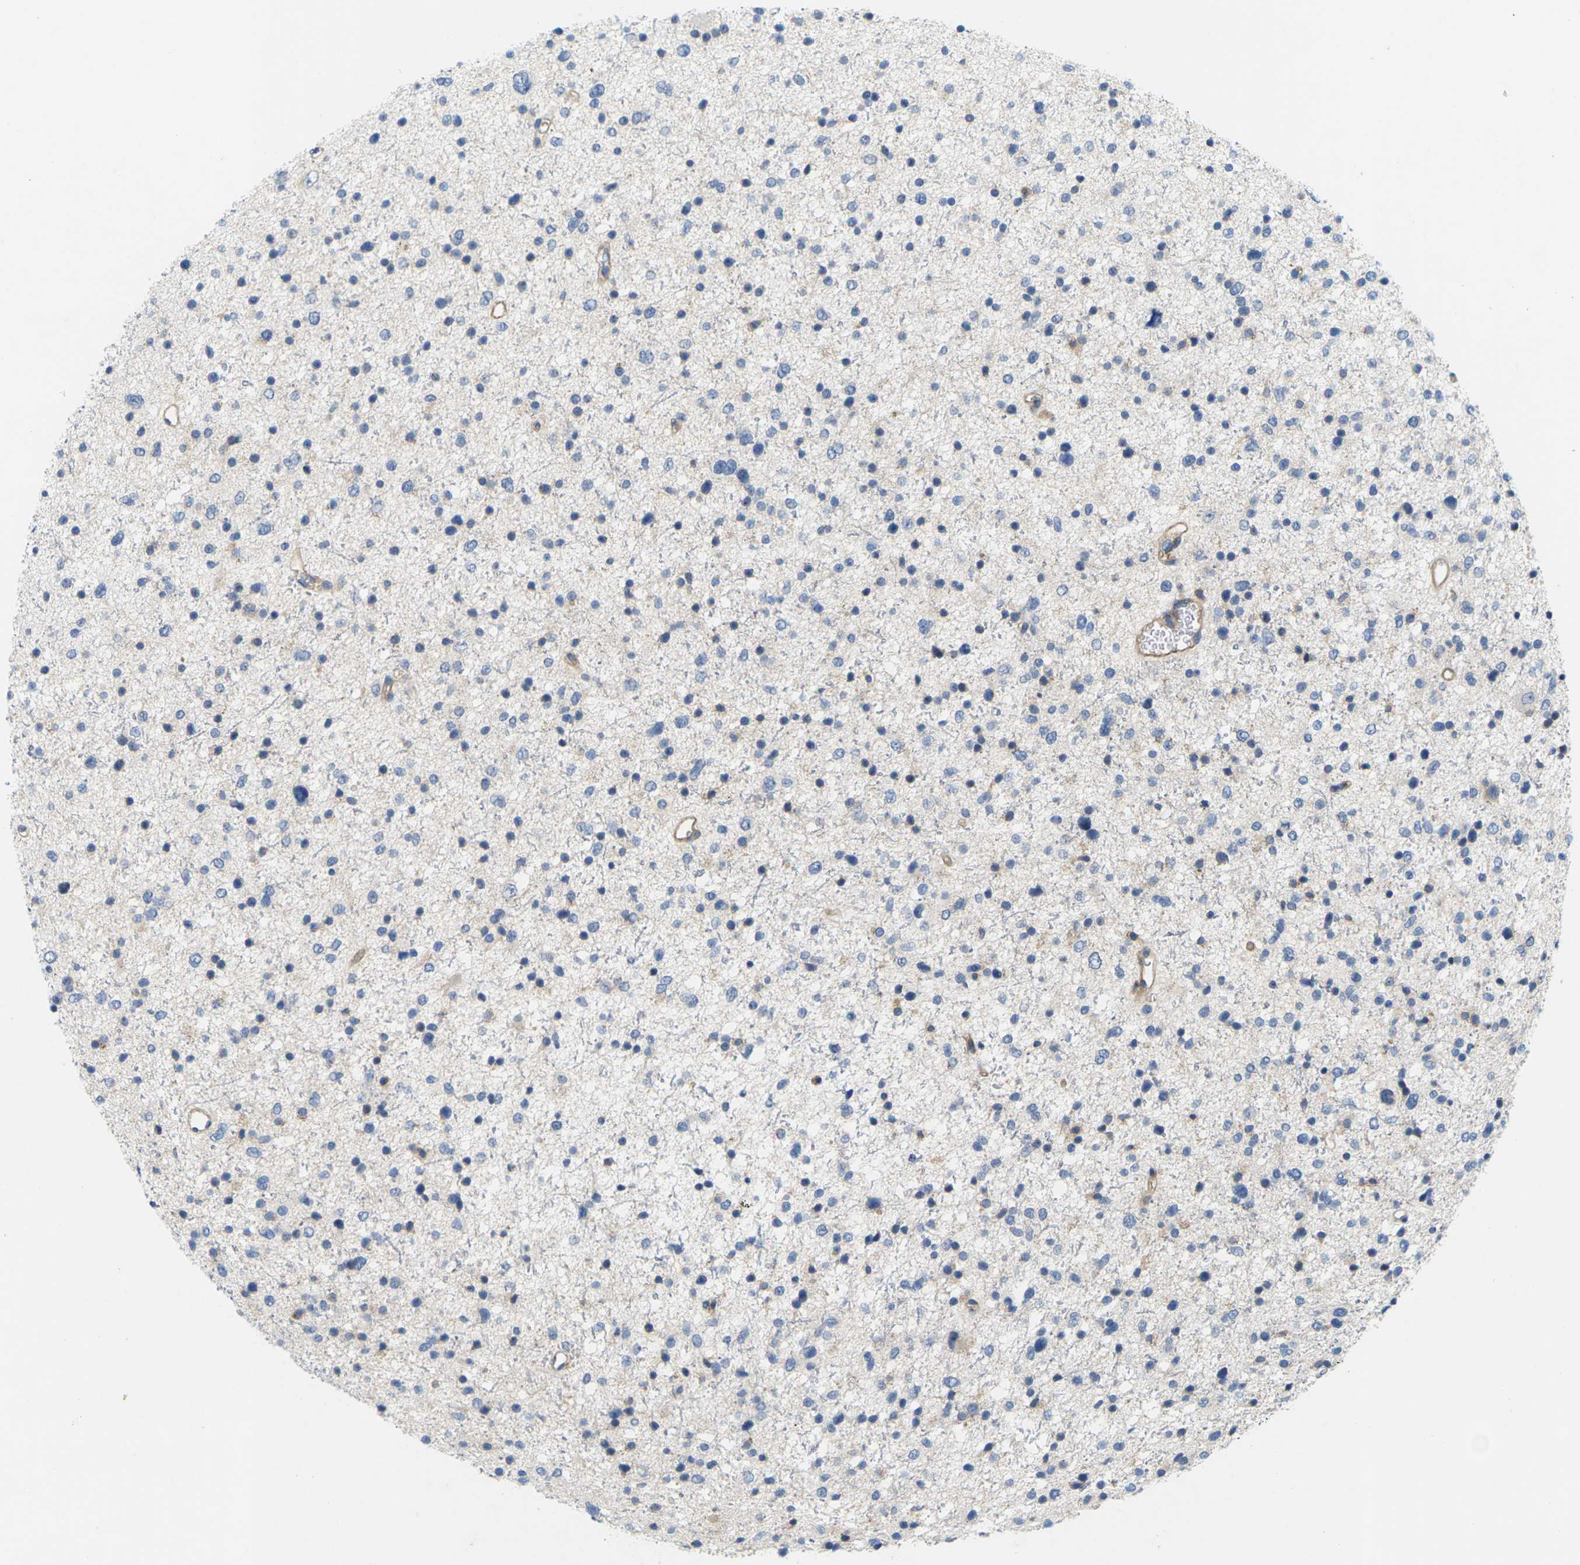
{"staining": {"intensity": "negative", "quantity": "none", "location": "none"}, "tissue": "glioma", "cell_type": "Tumor cells", "image_type": "cancer", "snomed": [{"axis": "morphology", "description": "Glioma, malignant, Low grade"}, {"axis": "topography", "description": "Brain"}], "caption": "High power microscopy photomicrograph of an immunohistochemistry photomicrograph of glioma, revealing no significant expression in tumor cells.", "gene": "ITGA5", "patient": {"sex": "female", "age": 37}}